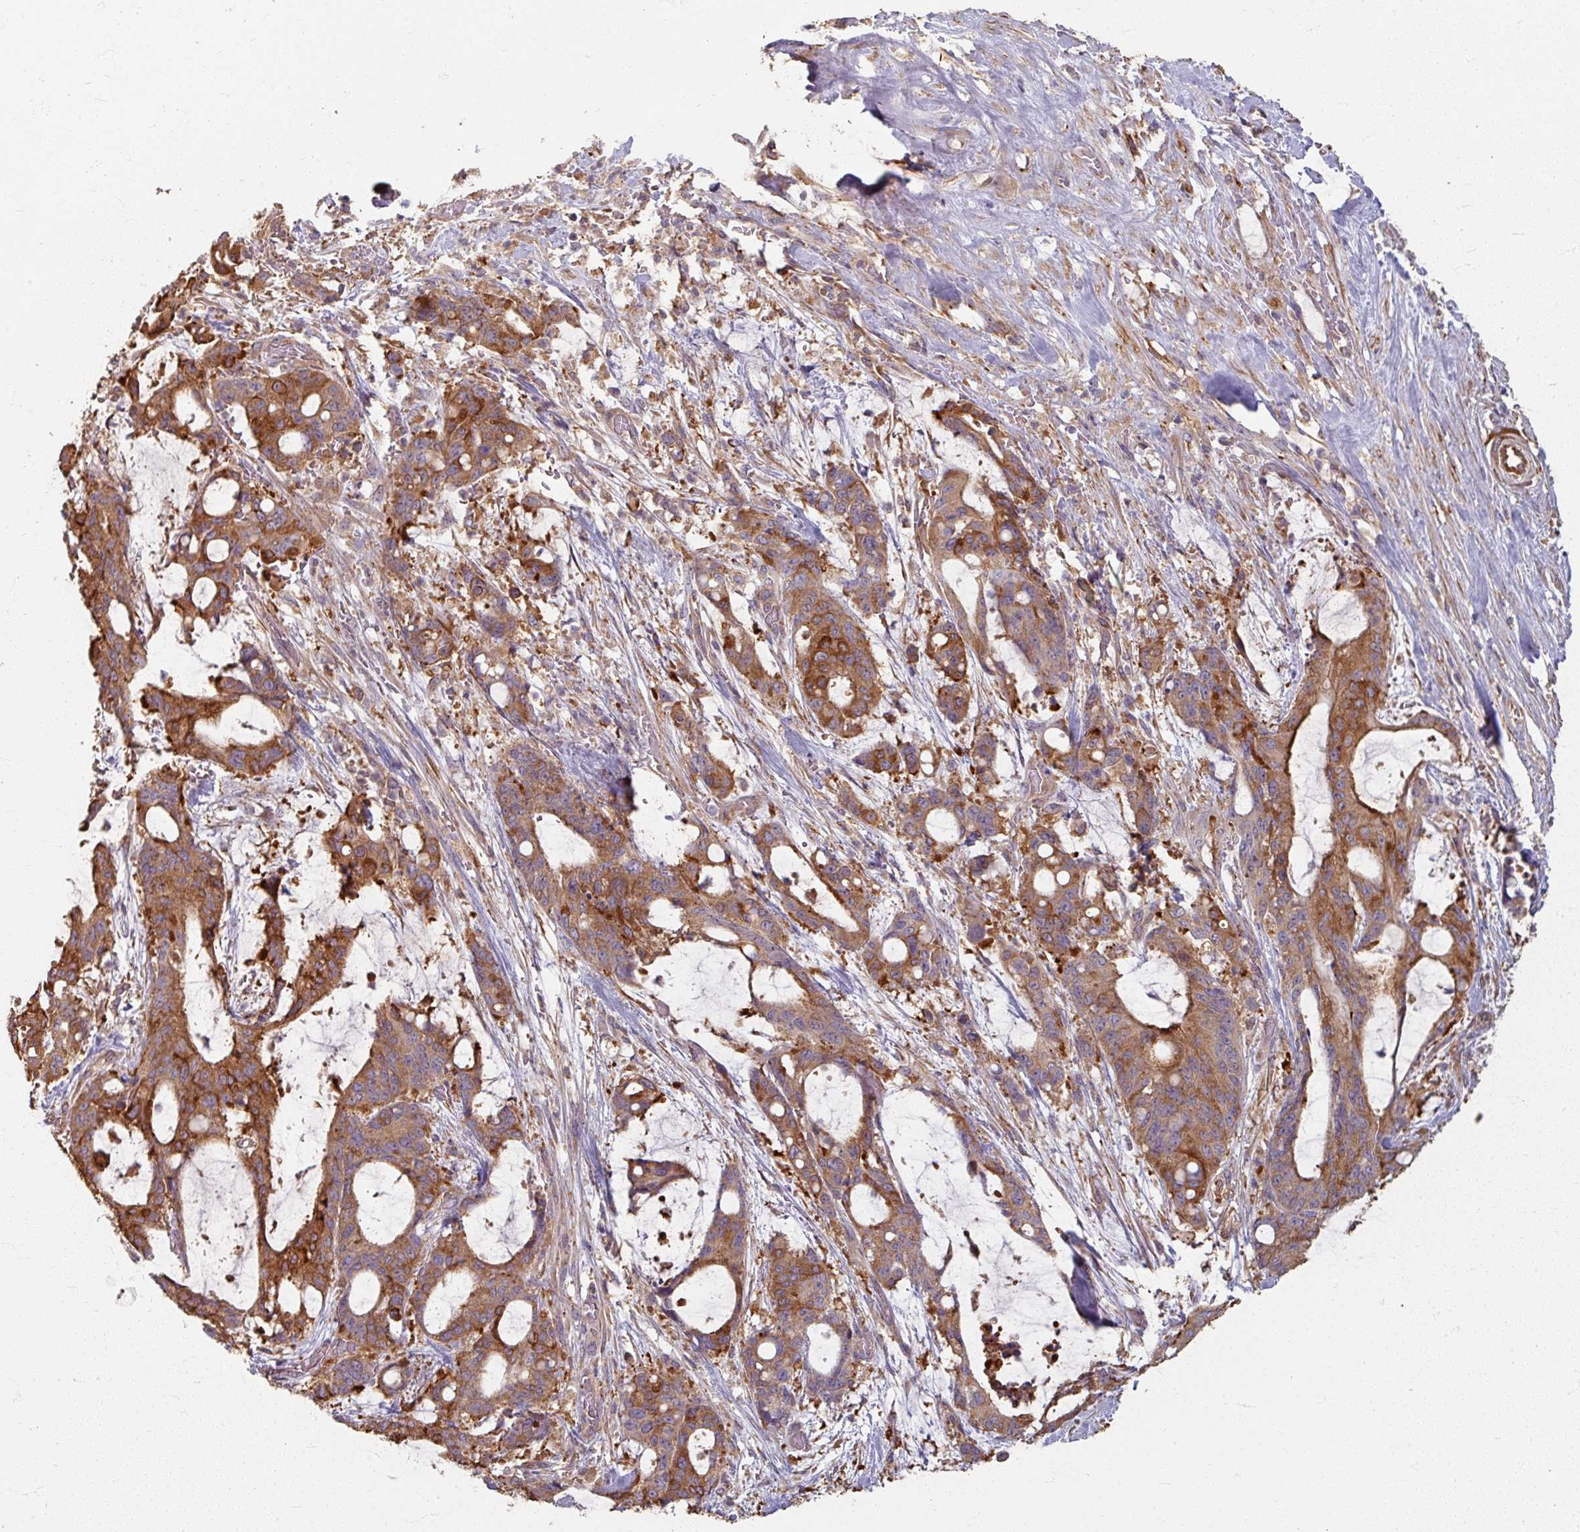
{"staining": {"intensity": "strong", "quantity": ">75%", "location": "cytoplasmic/membranous"}, "tissue": "liver cancer", "cell_type": "Tumor cells", "image_type": "cancer", "snomed": [{"axis": "morphology", "description": "Normal tissue, NOS"}, {"axis": "morphology", "description": "Cholangiocarcinoma"}, {"axis": "topography", "description": "Liver"}, {"axis": "topography", "description": "Peripheral nerve tissue"}], "caption": "Protein expression analysis of human cholangiocarcinoma (liver) reveals strong cytoplasmic/membranous staining in about >75% of tumor cells.", "gene": "CCDC68", "patient": {"sex": "female", "age": 73}}